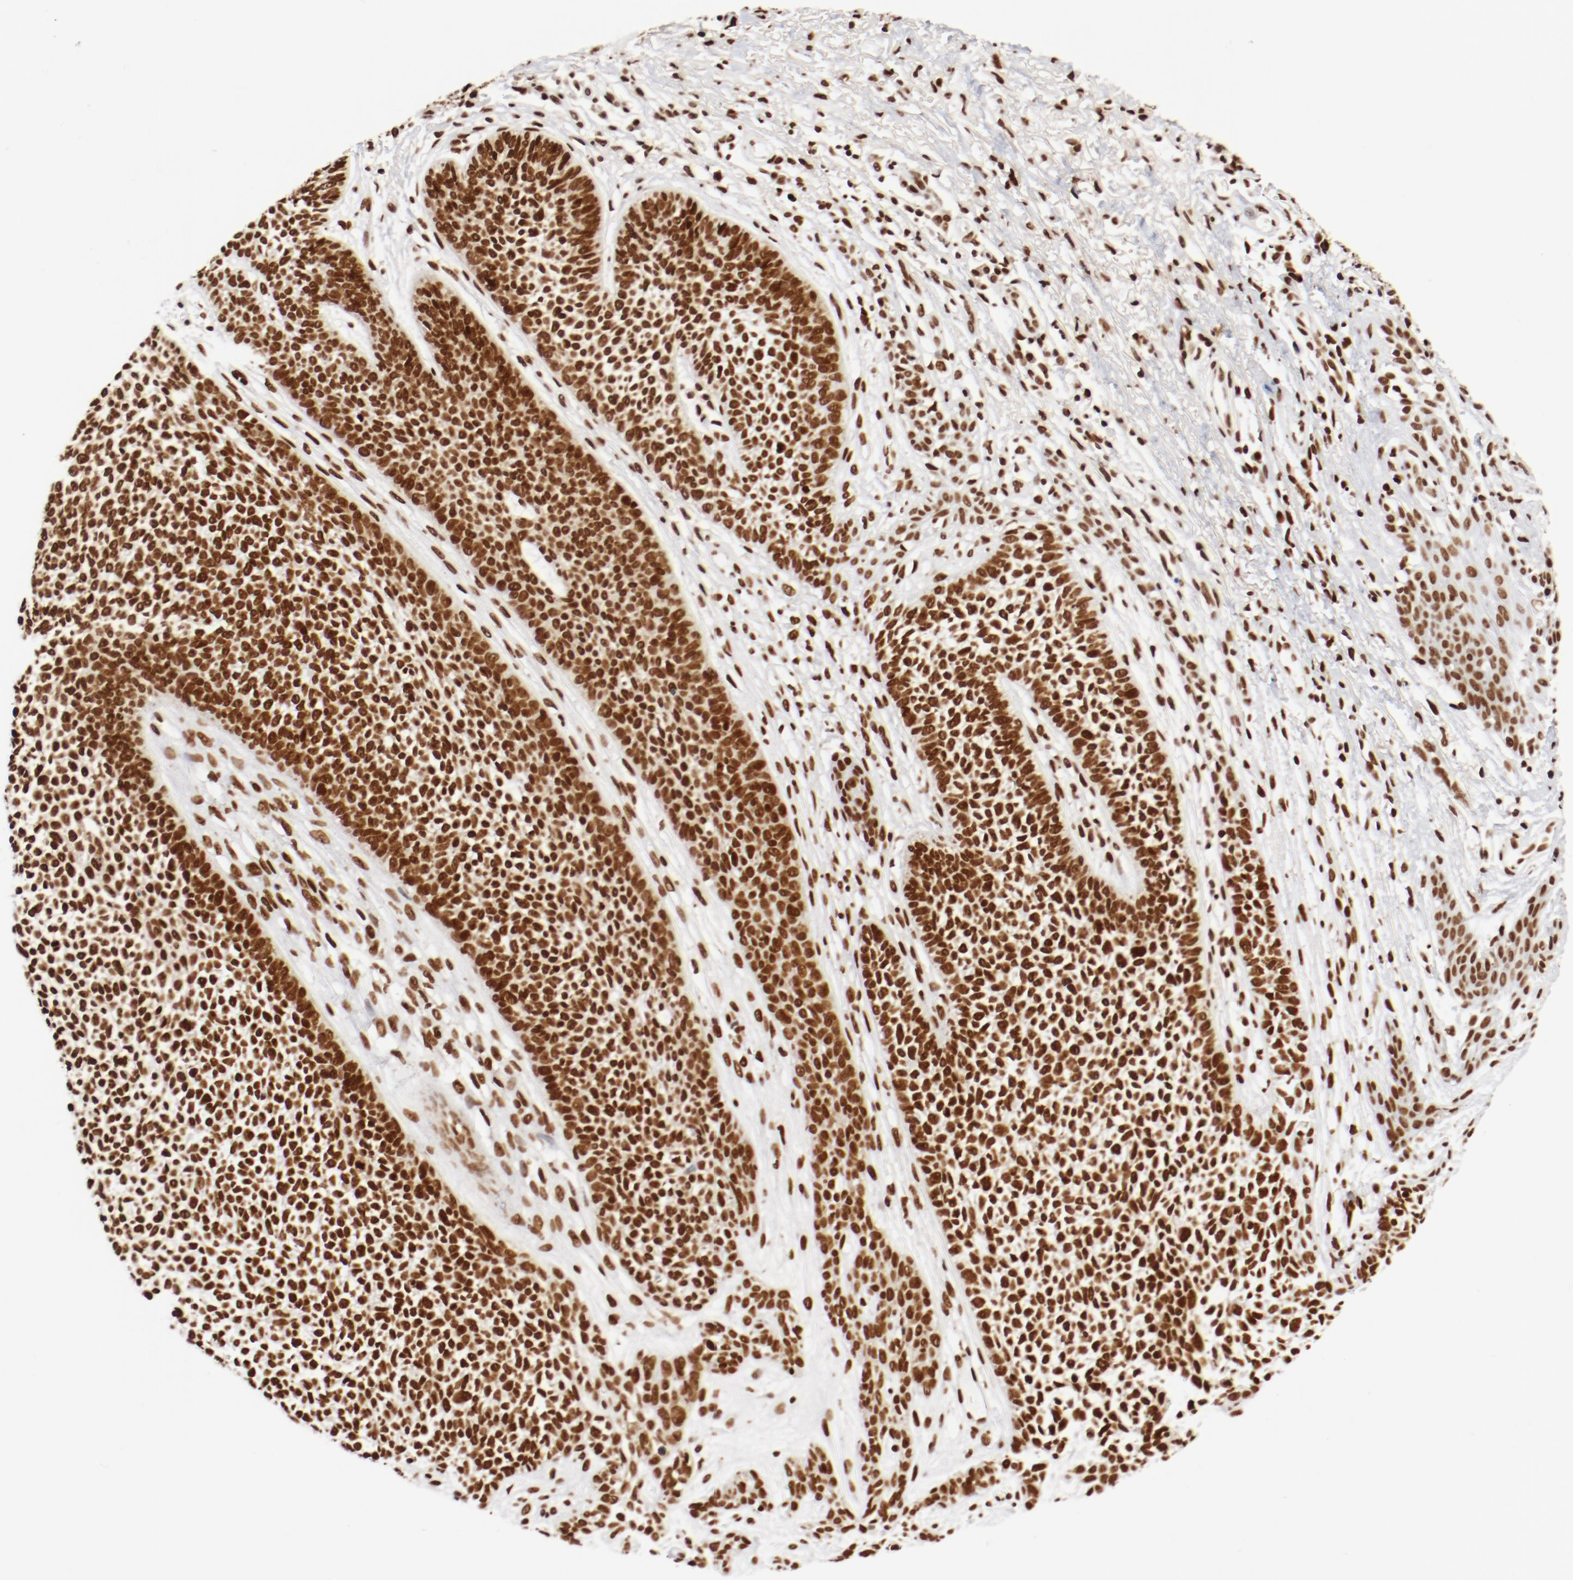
{"staining": {"intensity": "strong", "quantity": ">75%", "location": "nuclear"}, "tissue": "skin cancer", "cell_type": "Tumor cells", "image_type": "cancer", "snomed": [{"axis": "morphology", "description": "Basal cell carcinoma"}, {"axis": "topography", "description": "Skin"}], "caption": "Skin basal cell carcinoma stained with a protein marker exhibits strong staining in tumor cells.", "gene": "CTBP1", "patient": {"sex": "female", "age": 84}}